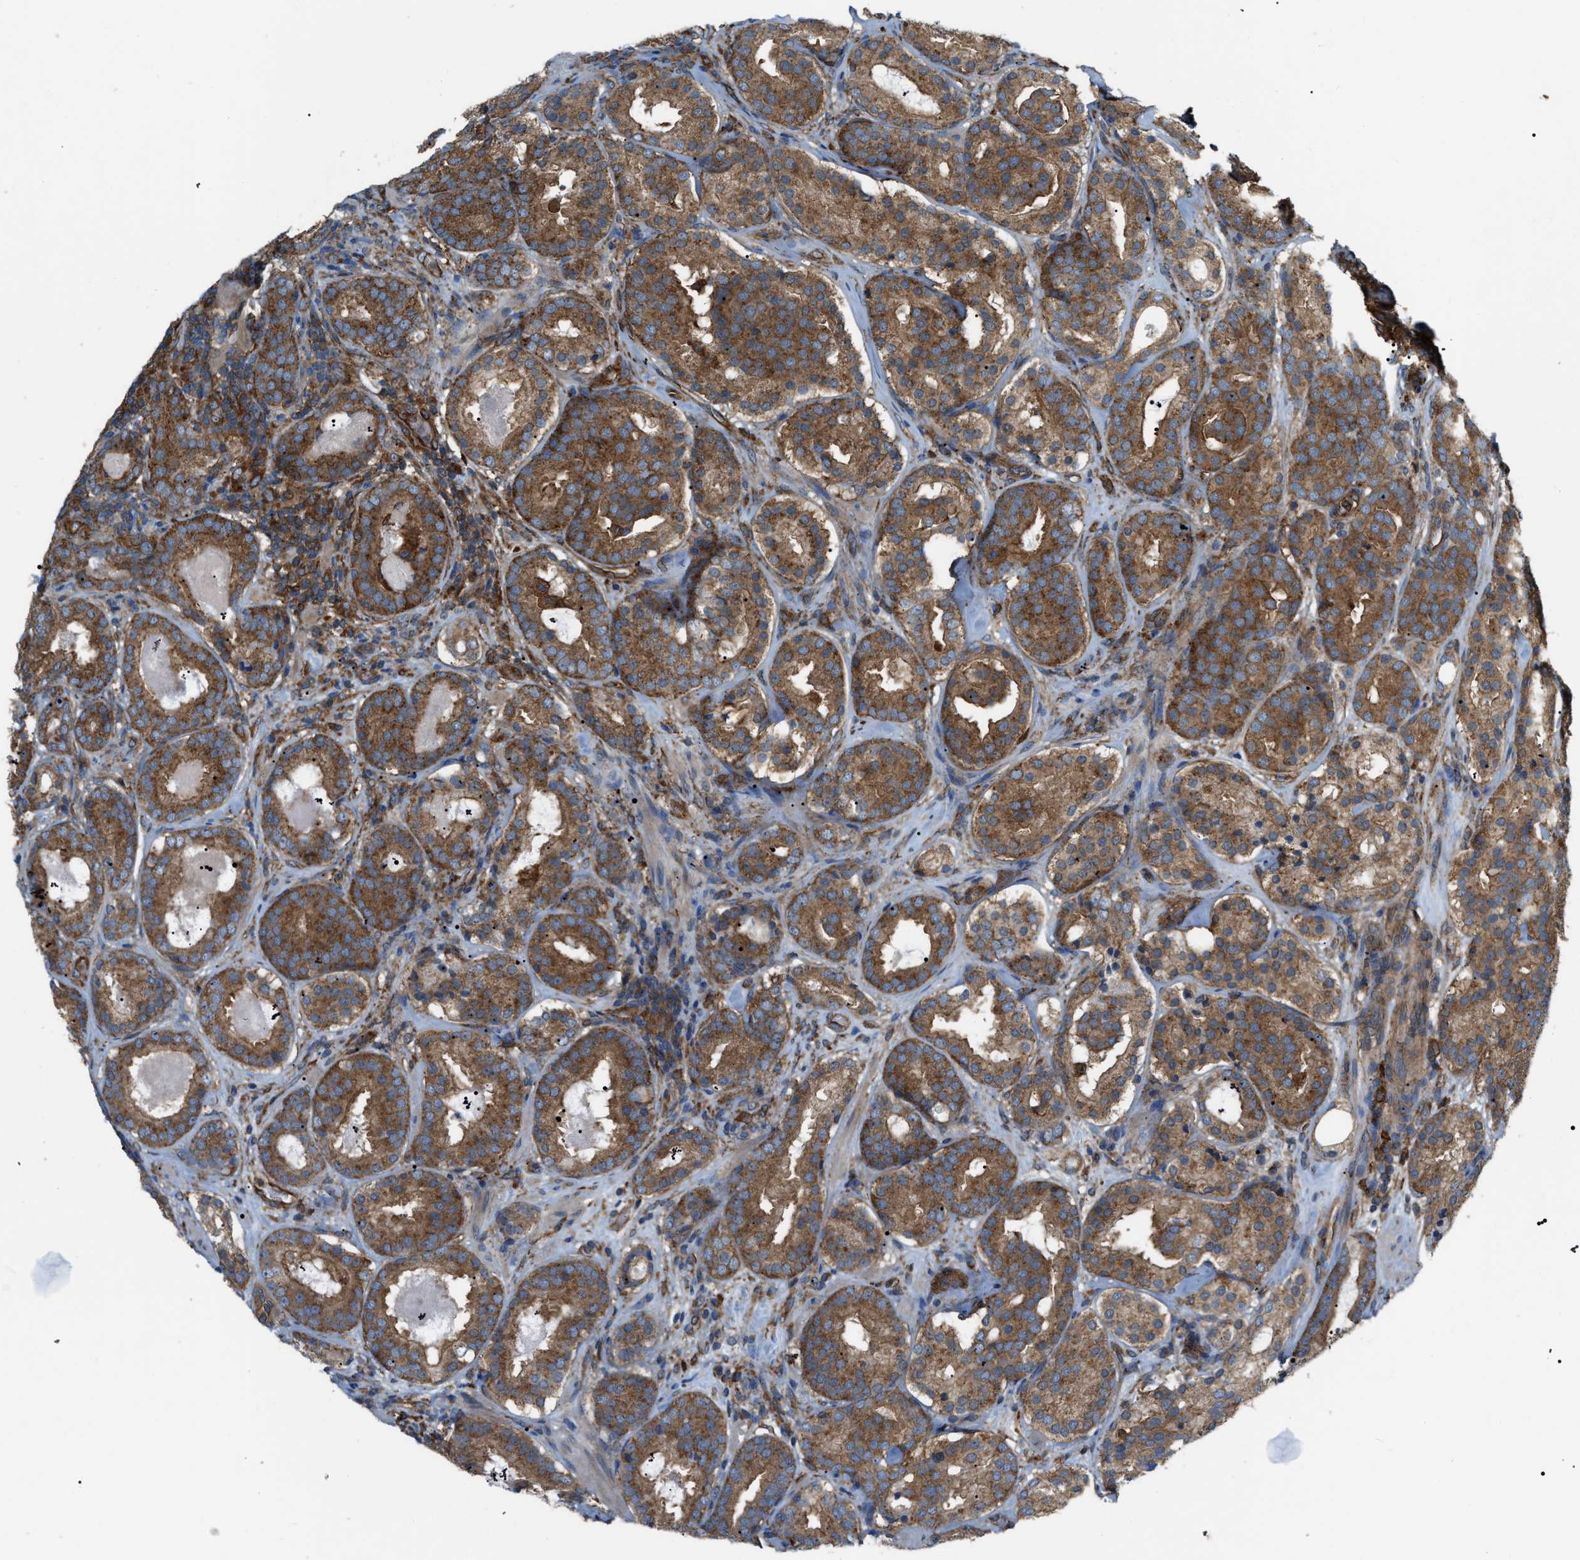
{"staining": {"intensity": "strong", "quantity": ">75%", "location": "cytoplasmic/membranous"}, "tissue": "prostate cancer", "cell_type": "Tumor cells", "image_type": "cancer", "snomed": [{"axis": "morphology", "description": "Adenocarcinoma, Low grade"}, {"axis": "topography", "description": "Prostate"}], "caption": "Prostate cancer (low-grade adenocarcinoma) was stained to show a protein in brown. There is high levels of strong cytoplasmic/membranous expression in about >75% of tumor cells. (brown staining indicates protein expression, while blue staining denotes nuclei).", "gene": "PICALM", "patient": {"sex": "male", "age": 69}}